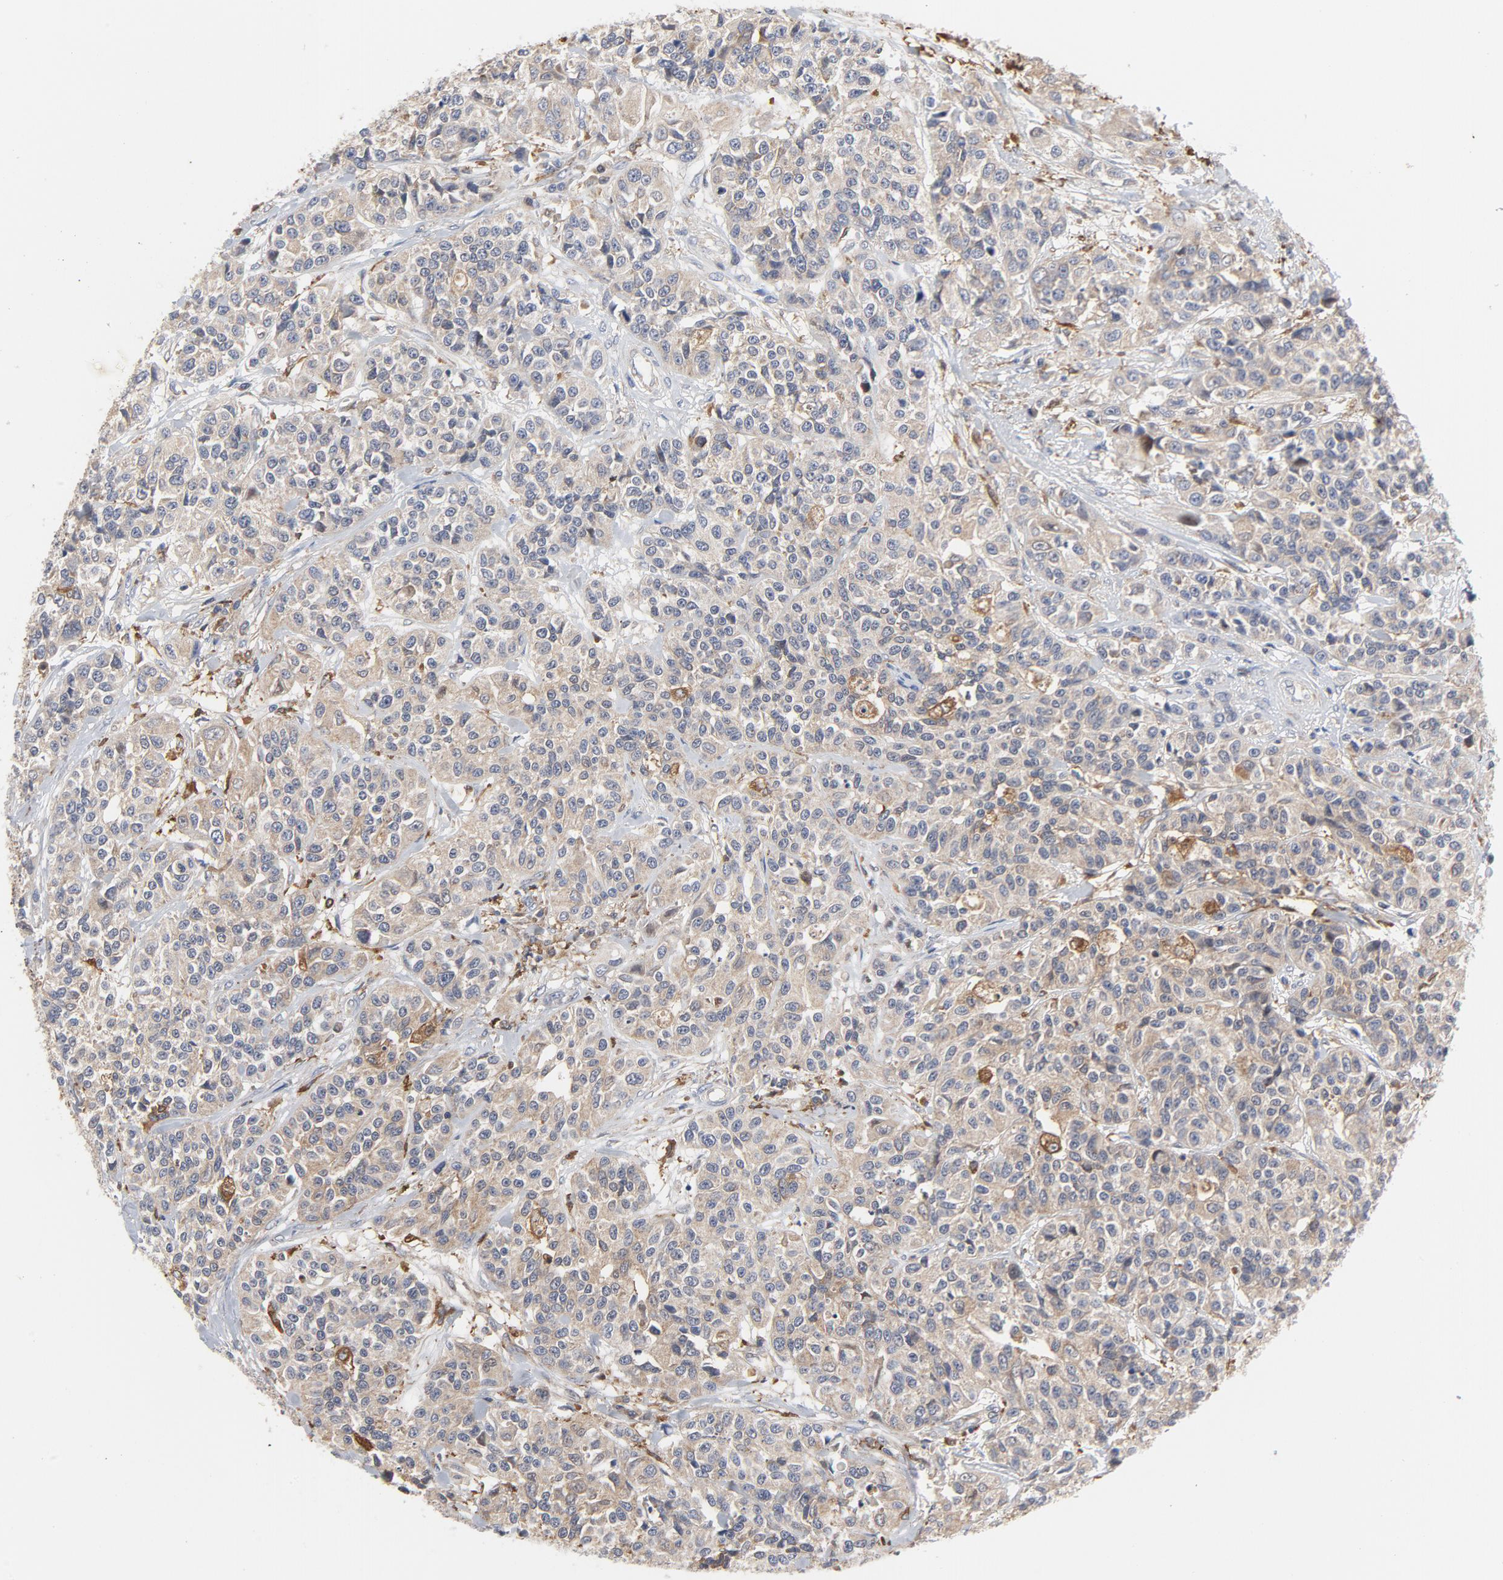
{"staining": {"intensity": "weak", "quantity": ">75%", "location": "cytoplasmic/membranous"}, "tissue": "urothelial cancer", "cell_type": "Tumor cells", "image_type": "cancer", "snomed": [{"axis": "morphology", "description": "Urothelial carcinoma, High grade"}, {"axis": "topography", "description": "Urinary bladder"}], "caption": "Immunohistochemistry (IHC) of human urothelial carcinoma (high-grade) shows low levels of weak cytoplasmic/membranous expression in about >75% of tumor cells.", "gene": "RAPGEF4", "patient": {"sex": "female", "age": 81}}